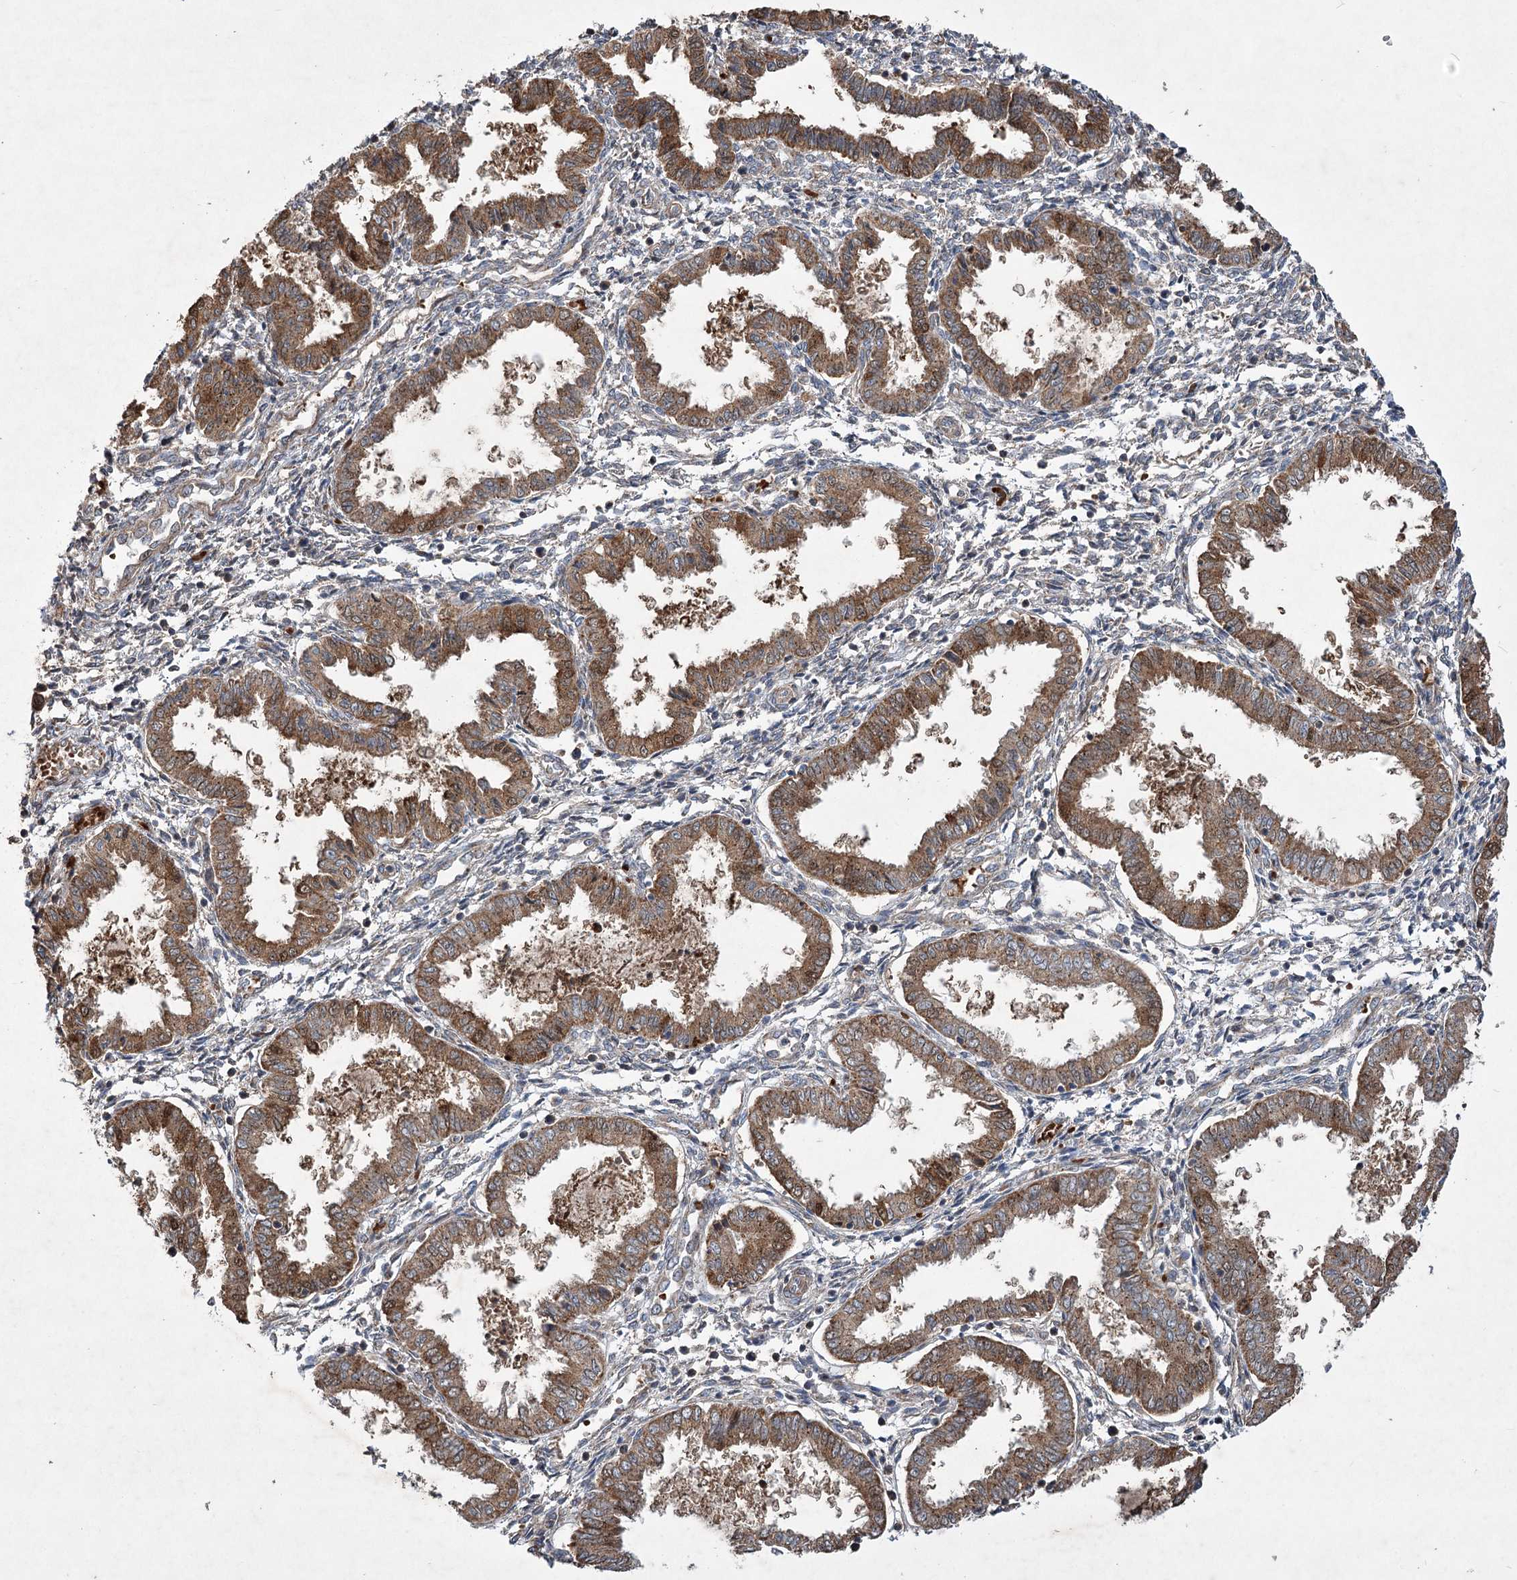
{"staining": {"intensity": "weak", "quantity": "25%-75%", "location": "cytoplasmic/membranous"}, "tissue": "endometrium", "cell_type": "Cells in endometrial stroma", "image_type": "normal", "snomed": [{"axis": "morphology", "description": "Normal tissue, NOS"}, {"axis": "topography", "description": "Endometrium"}], "caption": "An immunohistochemistry image of benign tissue is shown. Protein staining in brown shows weak cytoplasmic/membranous positivity in endometrium within cells in endometrial stroma.", "gene": "SERINC5", "patient": {"sex": "female", "age": 33}}